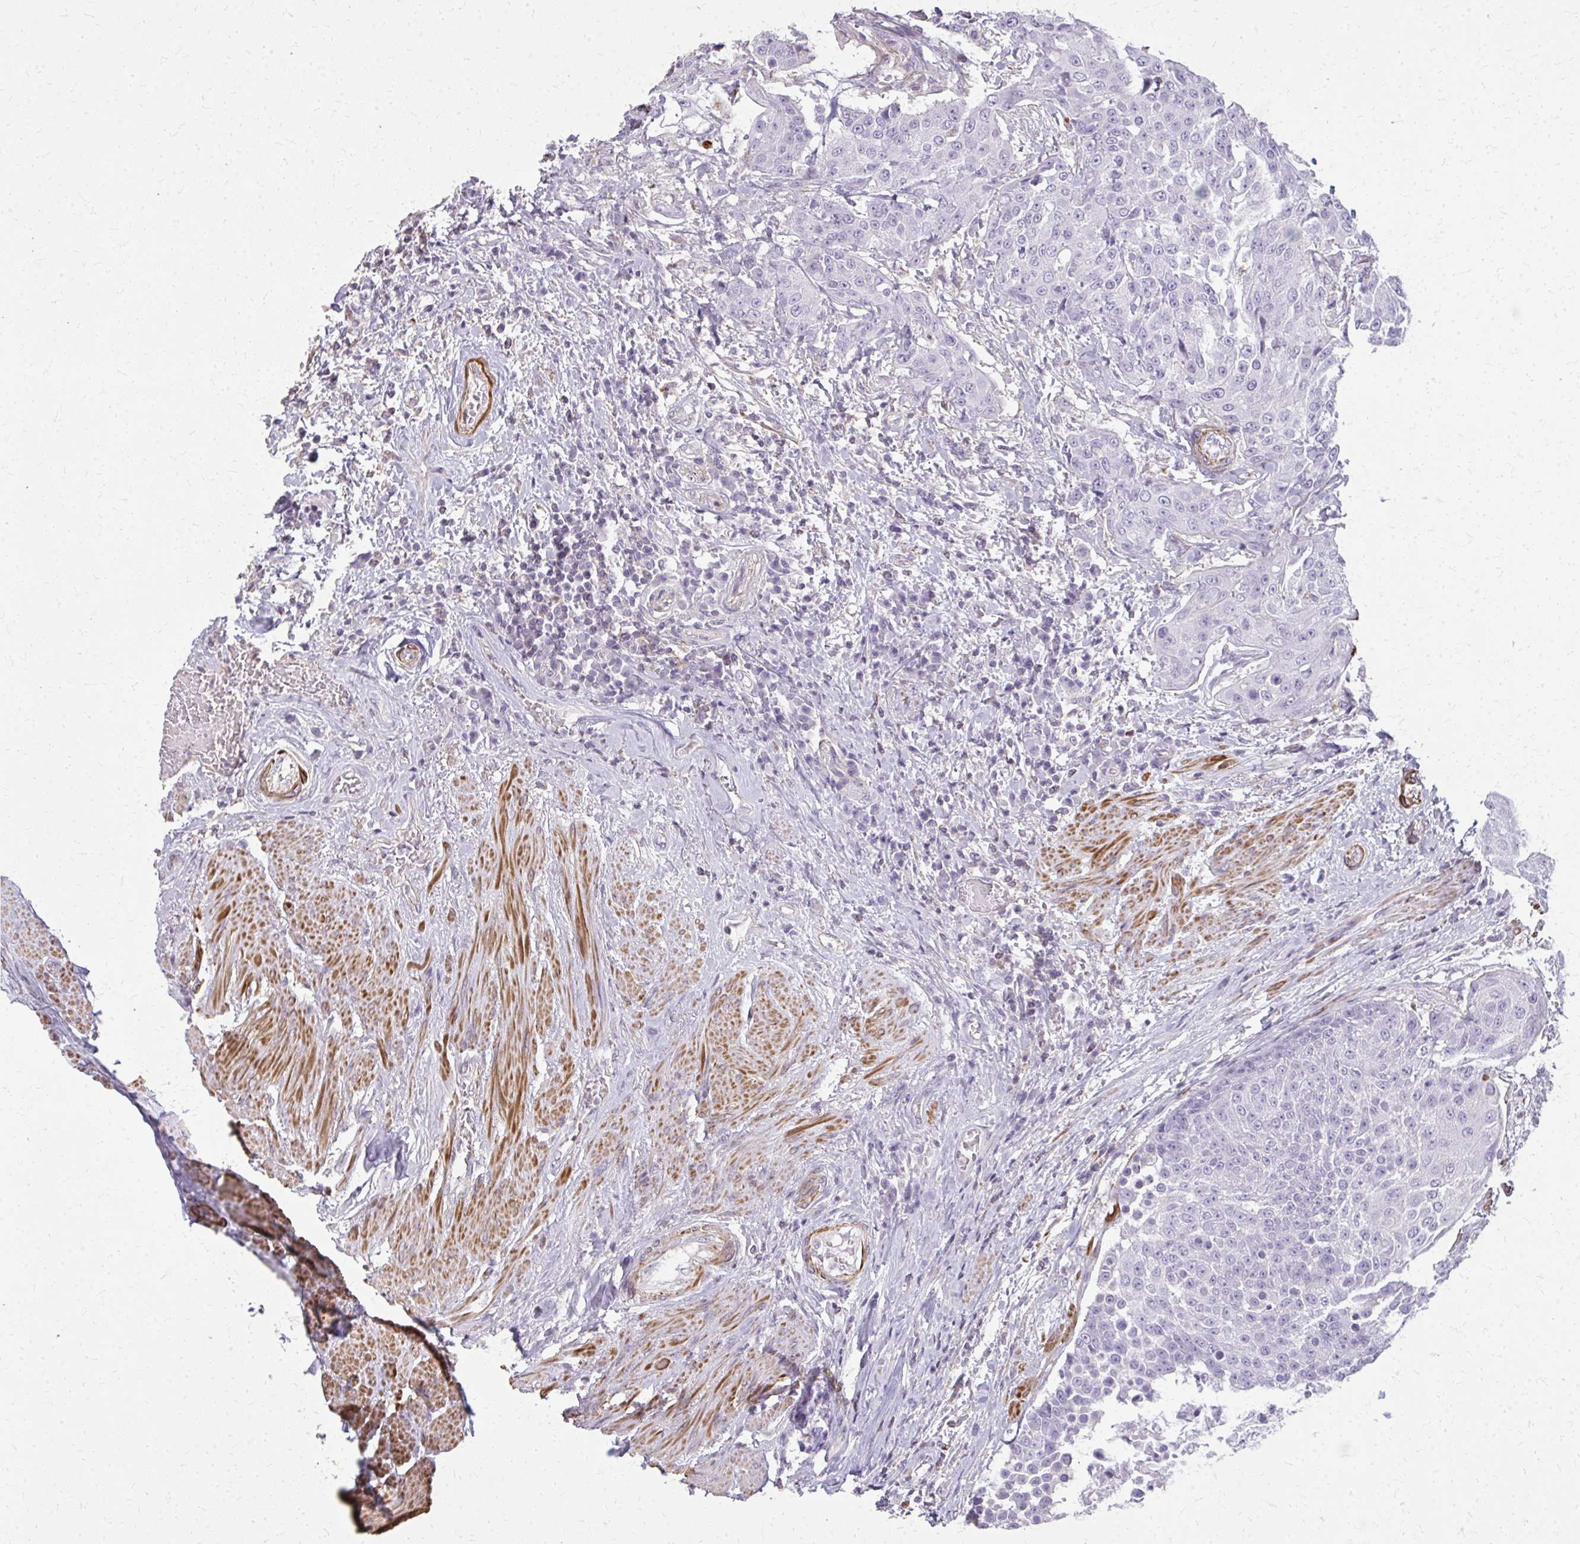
{"staining": {"intensity": "negative", "quantity": "none", "location": "none"}, "tissue": "urothelial cancer", "cell_type": "Tumor cells", "image_type": "cancer", "snomed": [{"axis": "morphology", "description": "Urothelial carcinoma, High grade"}, {"axis": "topography", "description": "Urinary bladder"}], "caption": "IHC image of human urothelial cancer stained for a protein (brown), which demonstrates no positivity in tumor cells. (DAB (3,3'-diaminobenzidine) immunohistochemistry visualized using brightfield microscopy, high magnification).", "gene": "TENM4", "patient": {"sex": "female", "age": 63}}